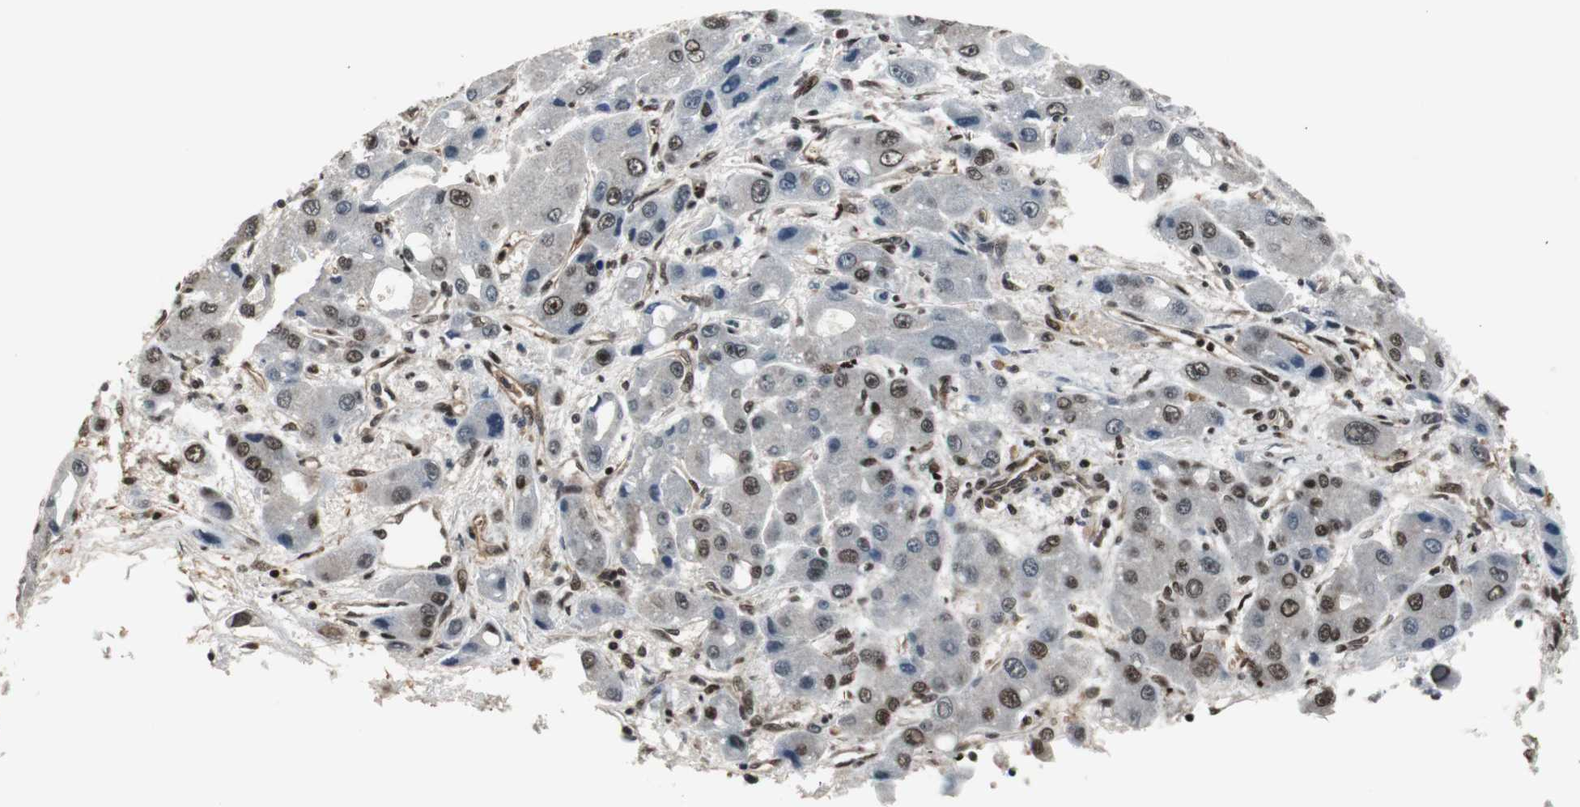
{"staining": {"intensity": "moderate", "quantity": "25%-75%", "location": "nuclear"}, "tissue": "liver cancer", "cell_type": "Tumor cells", "image_type": "cancer", "snomed": [{"axis": "morphology", "description": "Carcinoma, Hepatocellular, NOS"}, {"axis": "topography", "description": "Liver"}], "caption": "This image shows liver hepatocellular carcinoma stained with immunohistochemistry to label a protein in brown. The nuclear of tumor cells show moderate positivity for the protein. Nuclei are counter-stained blue.", "gene": "TAF5", "patient": {"sex": "male", "age": 55}}